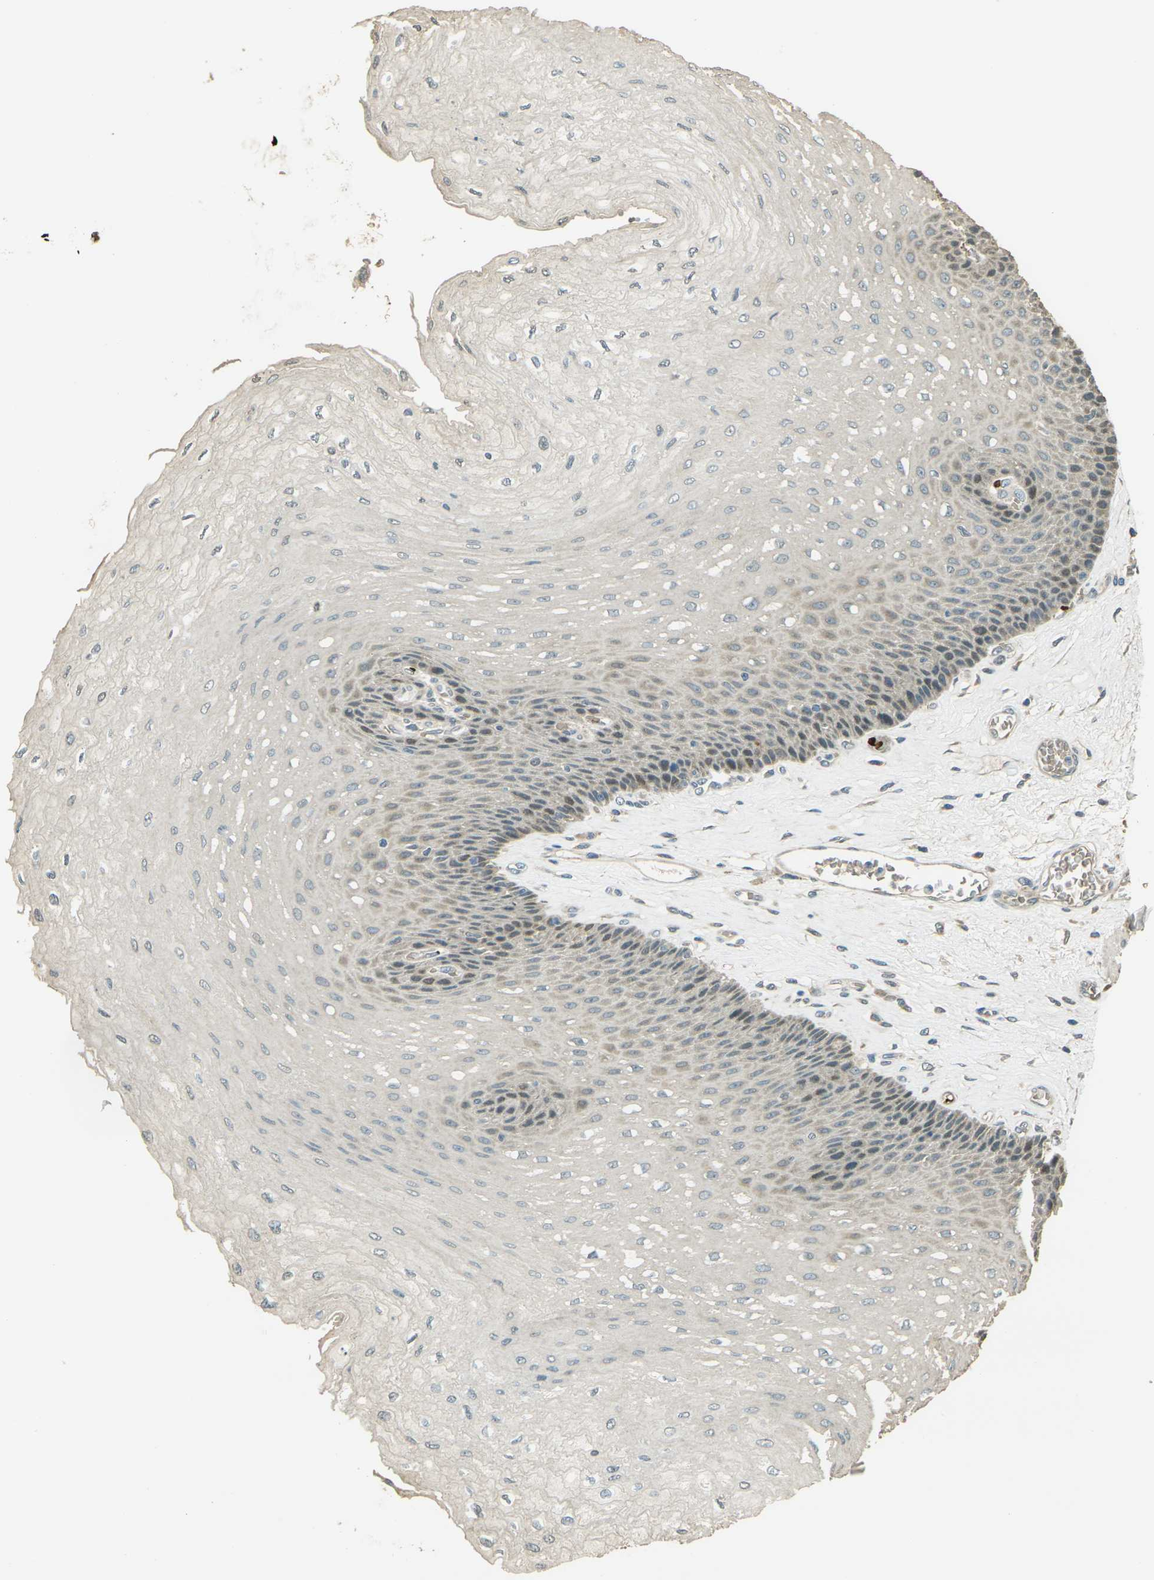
{"staining": {"intensity": "weak", "quantity": "25%-75%", "location": "cytoplasmic/membranous"}, "tissue": "esophagus", "cell_type": "Squamous epithelial cells", "image_type": "normal", "snomed": [{"axis": "morphology", "description": "Normal tissue, NOS"}, {"axis": "topography", "description": "Esophagus"}], "caption": "IHC (DAB) staining of unremarkable esophagus exhibits weak cytoplasmic/membranous protein positivity in about 25%-75% of squamous epithelial cells. (brown staining indicates protein expression, while blue staining denotes nuclei).", "gene": "TOR1A", "patient": {"sex": "female", "age": 72}}